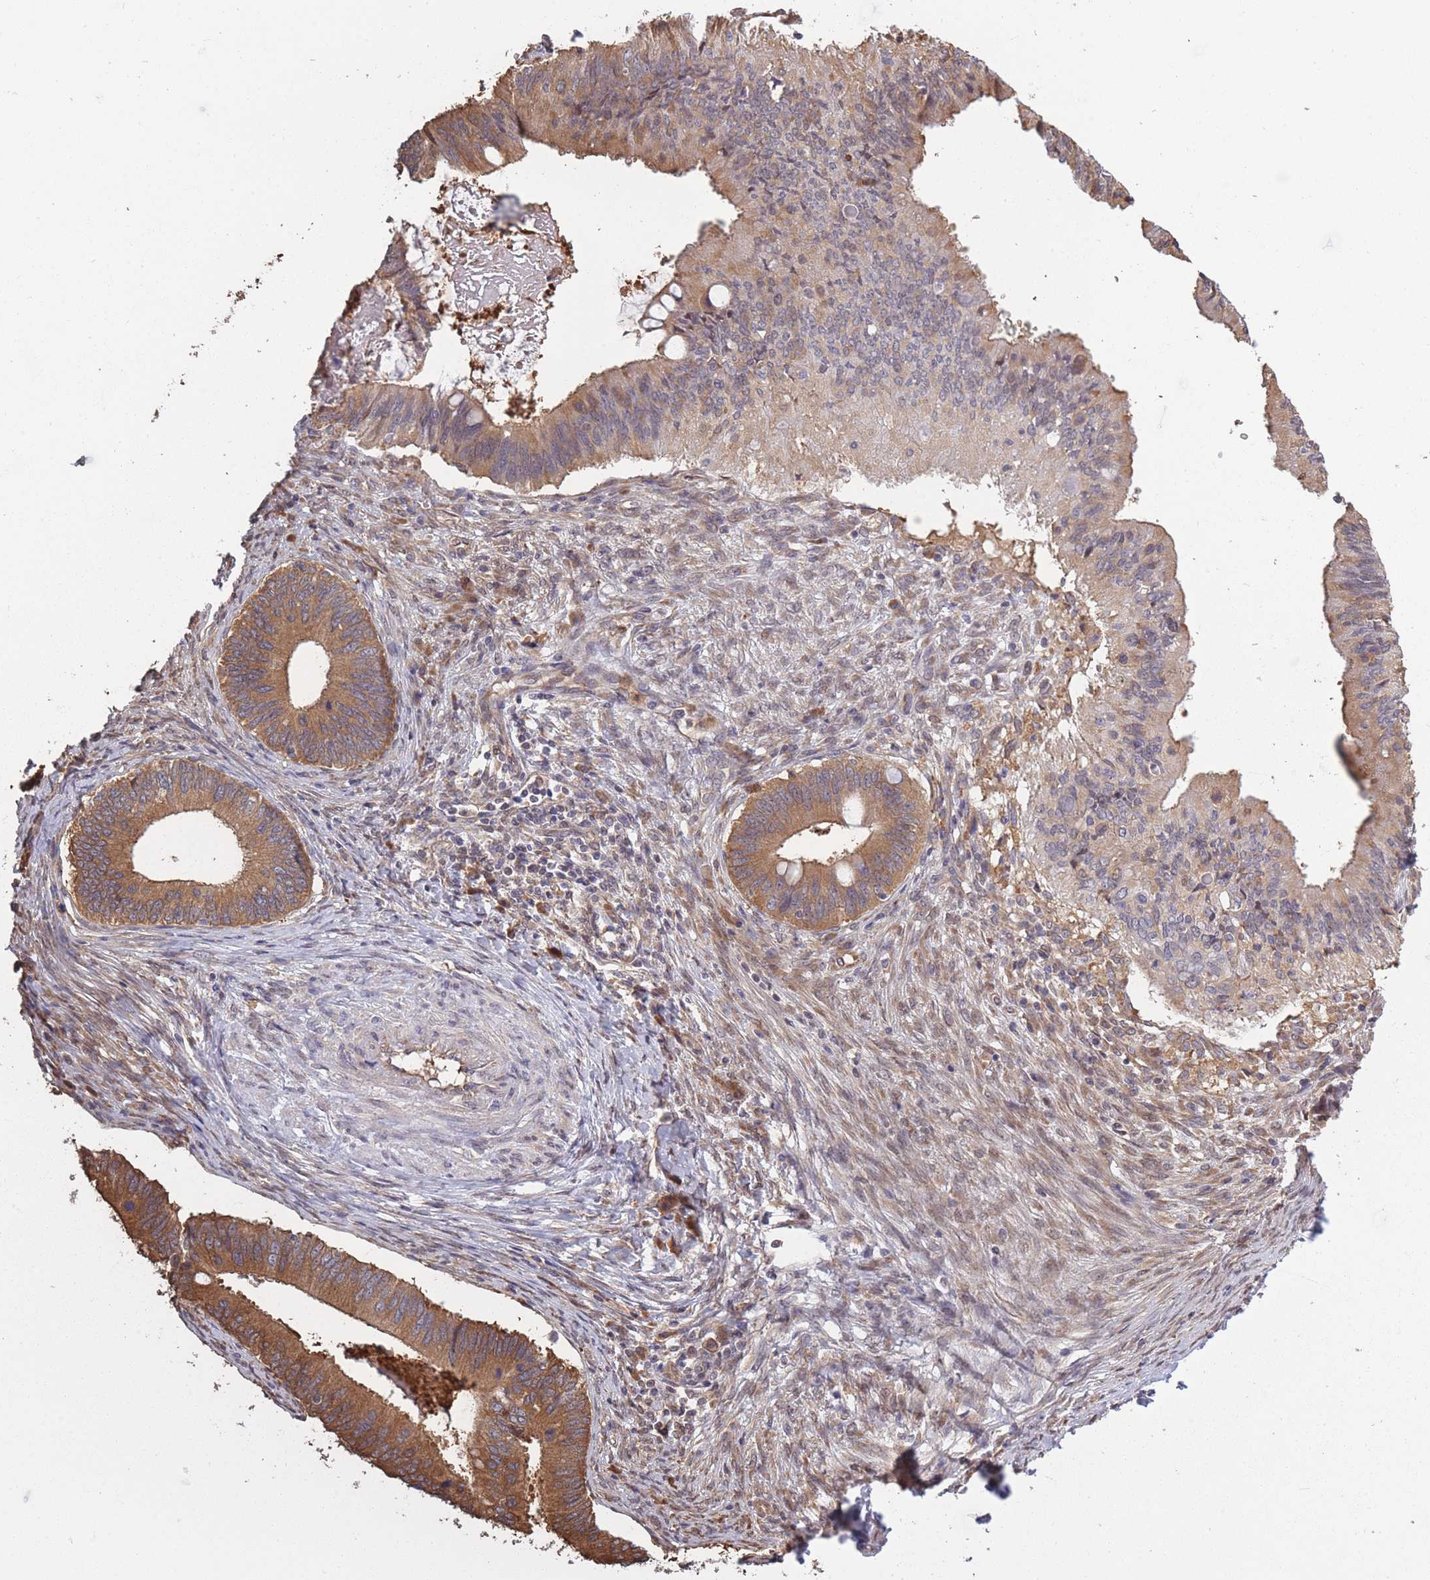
{"staining": {"intensity": "moderate", "quantity": ">75%", "location": "cytoplasmic/membranous"}, "tissue": "cervical cancer", "cell_type": "Tumor cells", "image_type": "cancer", "snomed": [{"axis": "morphology", "description": "Adenocarcinoma, NOS"}, {"axis": "topography", "description": "Cervix"}], "caption": "Human adenocarcinoma (cervical) stained for a protein (brown) shows moderate cytoplasmic/membranous positive expression in about >75% of tumor cells.", "gene": "ARL13B", "patient": {"sex": "female", "age": 42}}